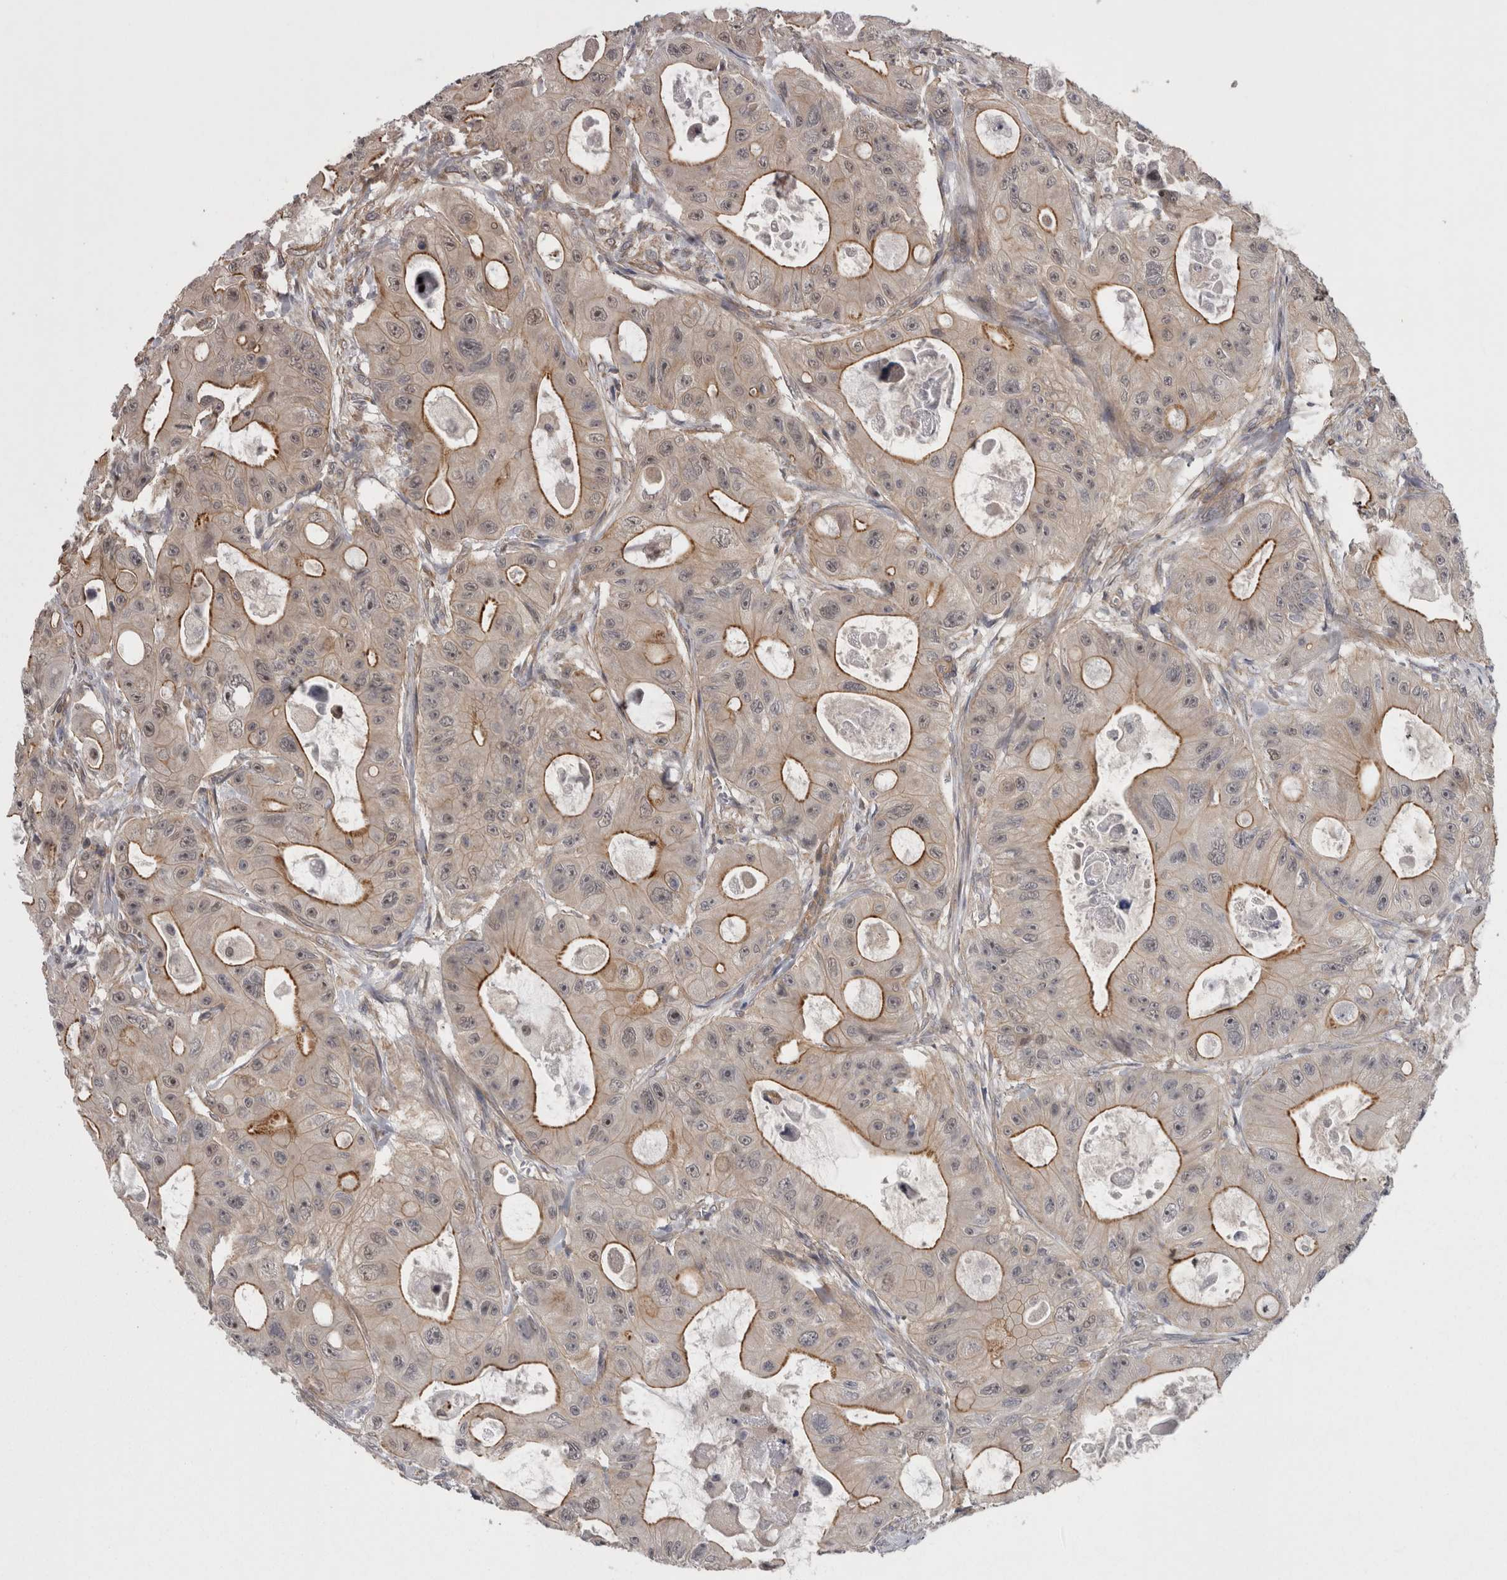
{"staining": {"intensity": "moderate", "quantity": "<25%", "location": "cytoplasmic/membranous"}, "tissue": "colorectal cancer", "cell_type": "Tumor cells", "image_type": "cancer", "snomed": [{"axis": "morphology", "description": "Adenocarcinoma, NOS"}, {"axis": "topography", "description": "Colon"}], "caption": "Adenocarcinoma (colorectal) stained for a protein demonstrates moderate cytoplasmic/membranous positivity in tumor cells.", "gene": "RMDN1", "patient": {"sex": "female", "age": 46}}